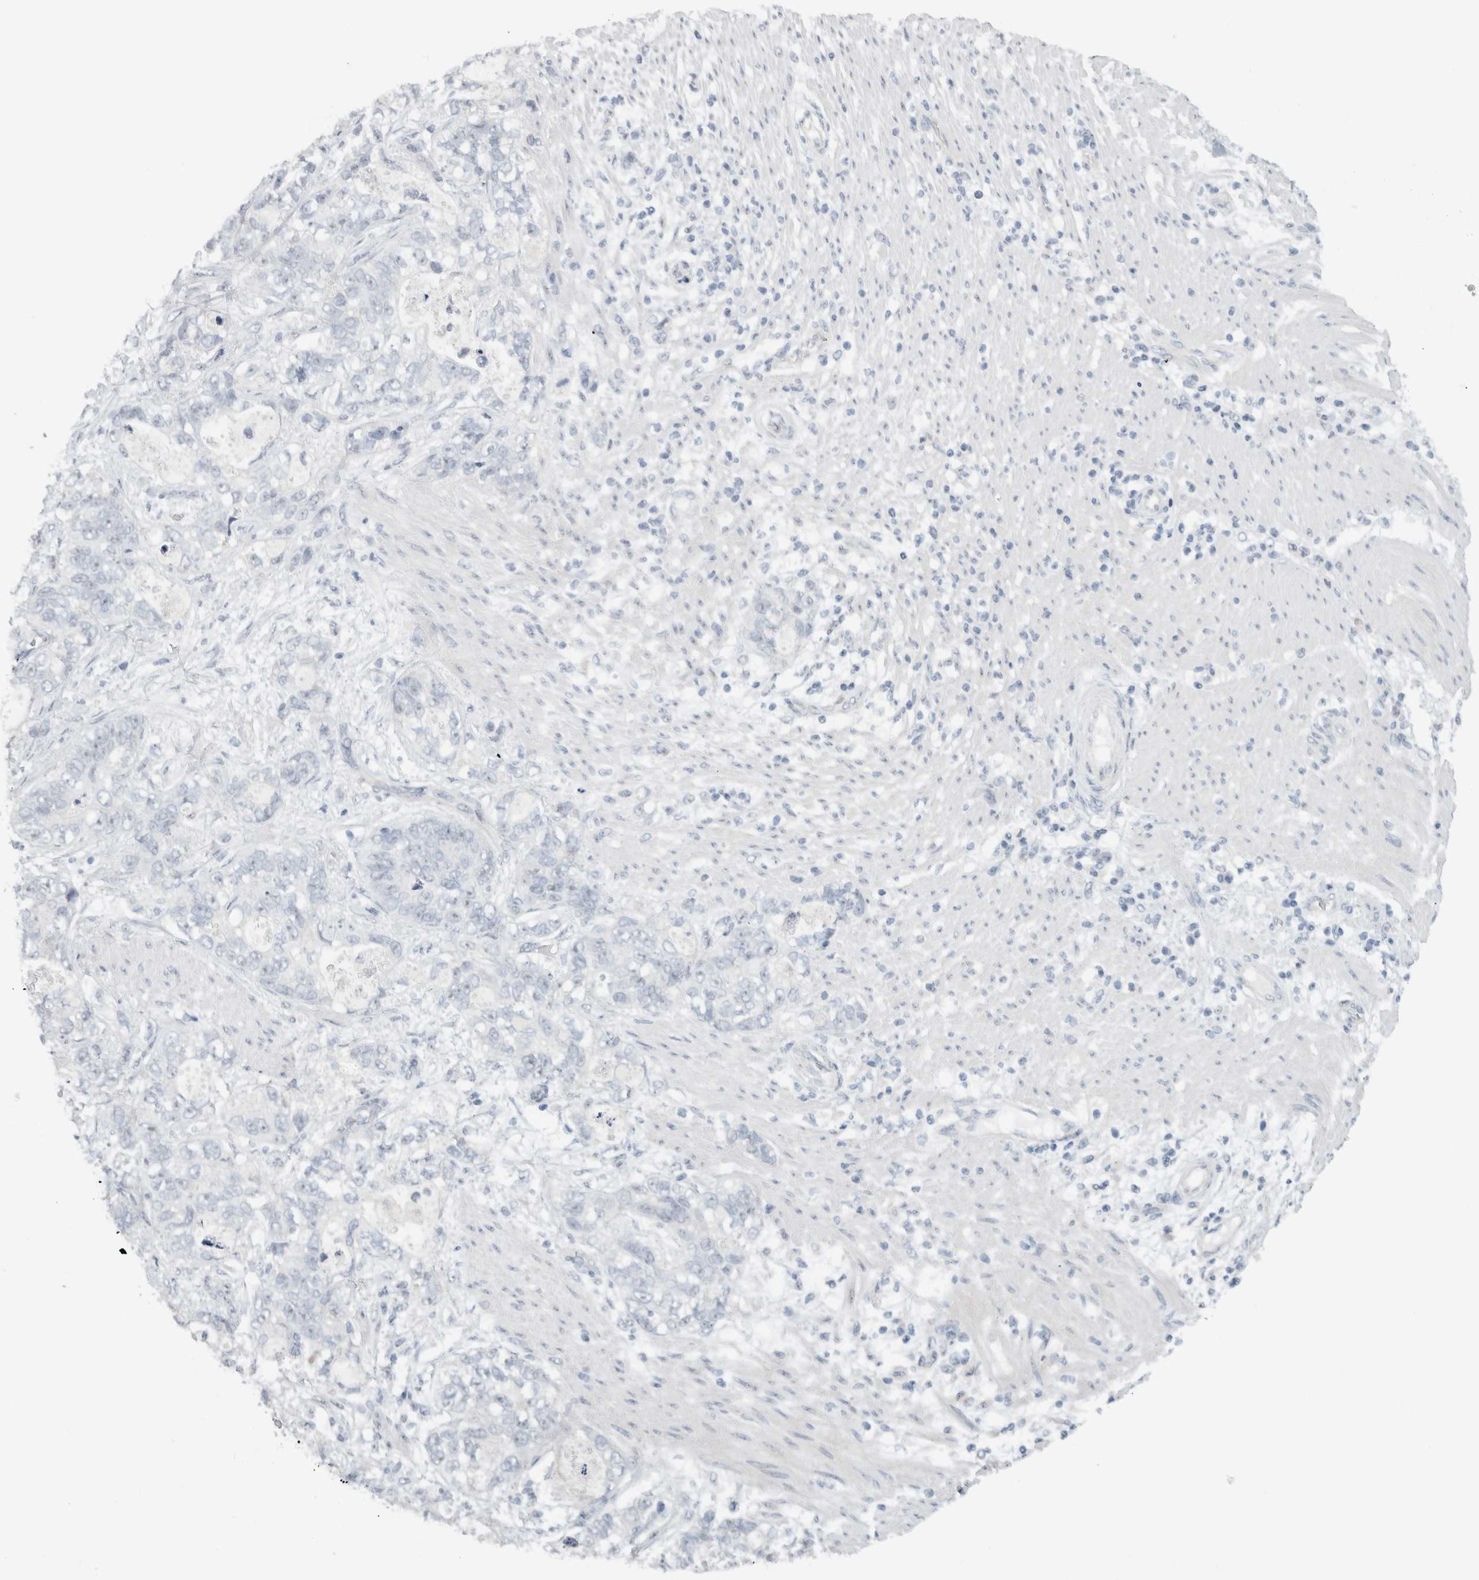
{"staining": {"intensity": "negative", "quantity": "none", "location": "none"}, "tissue": "stomach cancer", "cell_type": "Tumor cells", "image_type": "cancer", "snomed": [{"axis": "morphology", "description": "Normal tissue, NOS"}, {"axis": "morphology", "description": "Adenocarcinoma, NOS"}, {"axis": "topography", "description": "Stomach"}], "caption": "There is no significant staining in tumor cells of adenocarcinoma (stomach). The staining was performed using DAB (3,3'-diaminobenzidine) to visualize the protein expression in brown, while the nuclei were stained in blue with hematoxylin (Magnification: 20x).", "gene": "FMR1NB", "patient": {"sex": "female", "age": 89}}